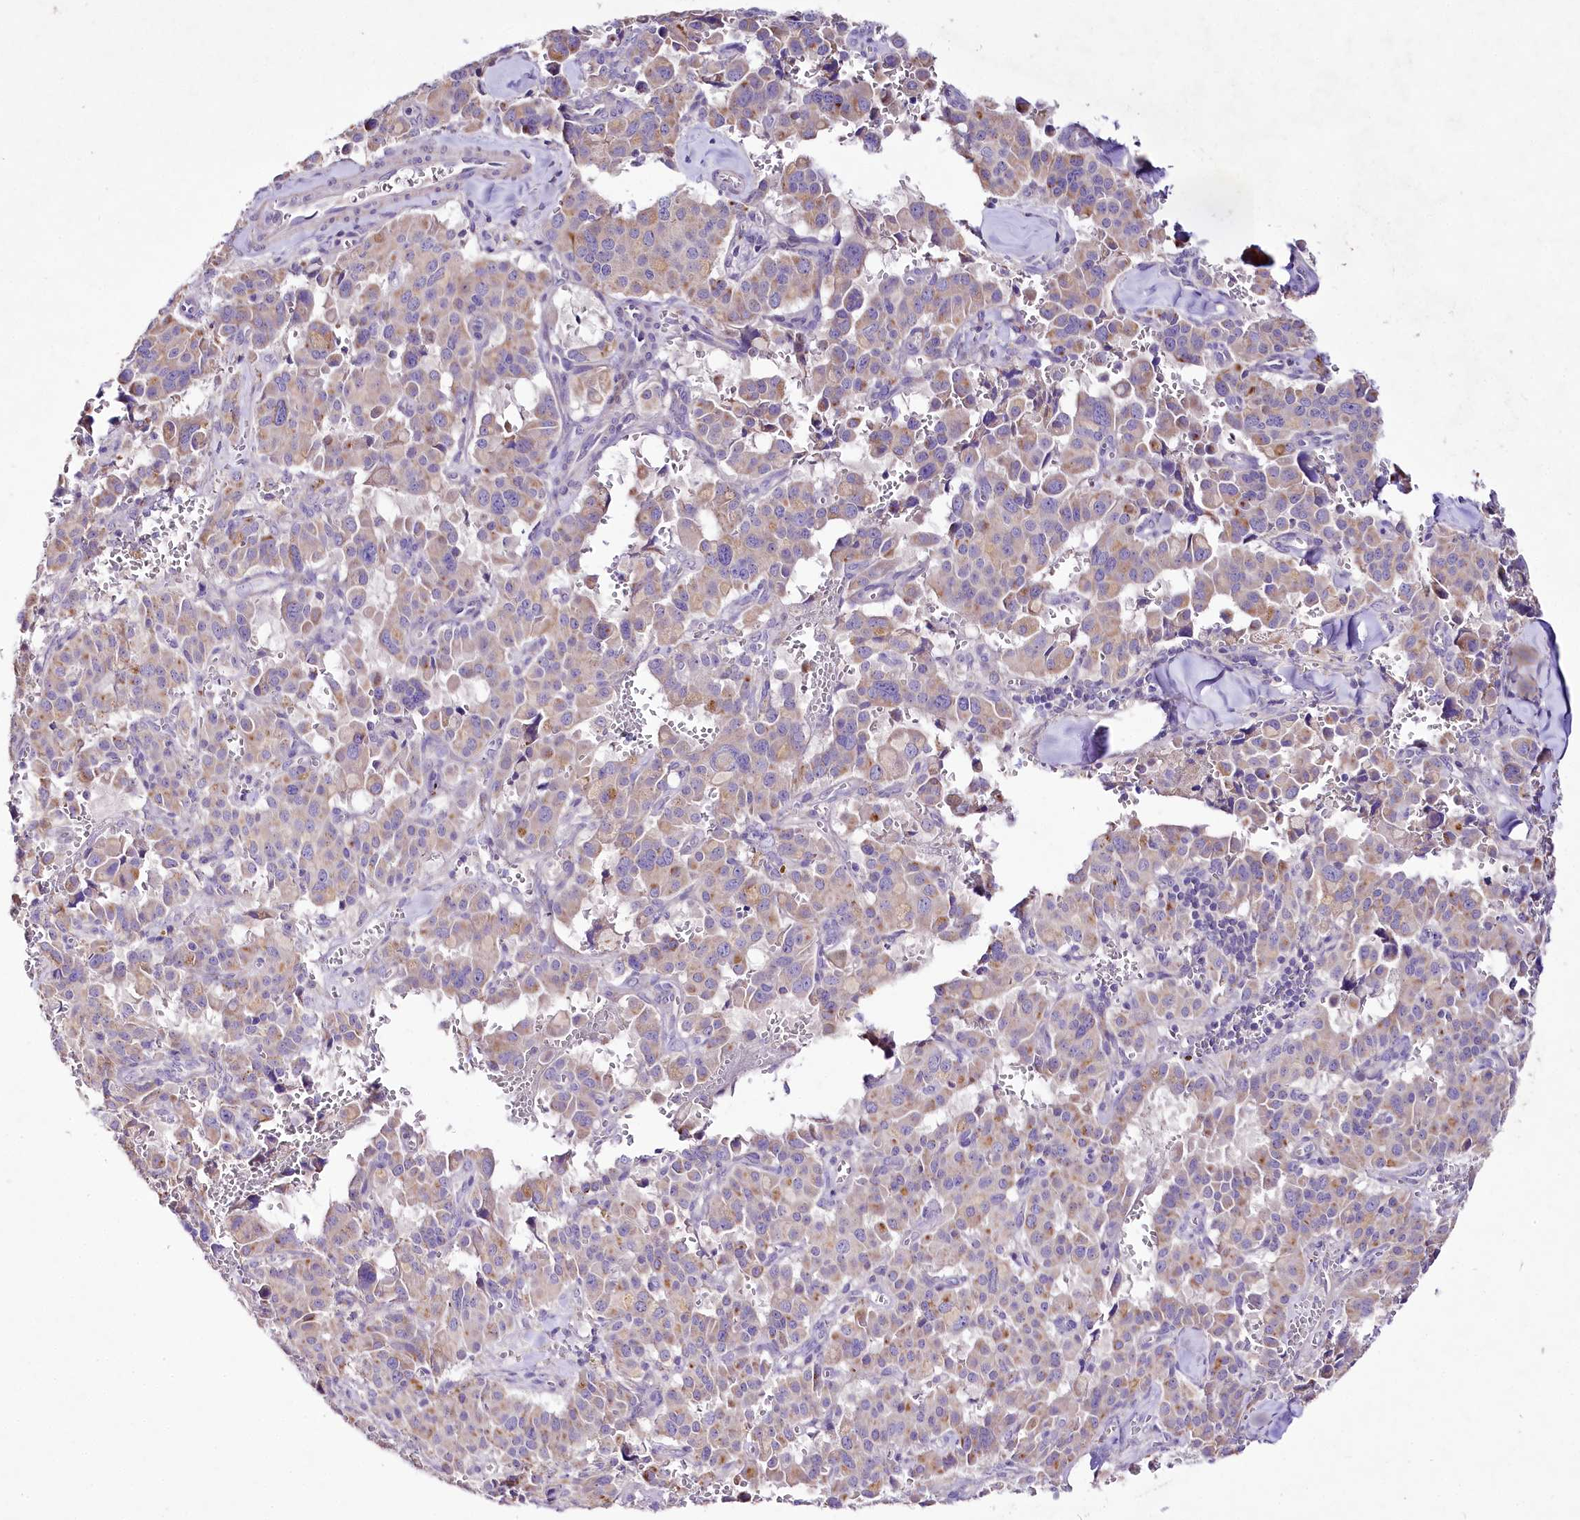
{"staining": {"intensity": "moderate", "quantity": "<25%", "location": "cytoplasmic/membranous"}, "tissue": "pancreatic cancer", "cell_type": "Tumor cells", "image_type": "cancer", "snomed": [{"axis": "morphology", "description": "Adenocarcinoma, NOS"}, {"axis": "topography", "description": "Pancreas"}], "caption": "This is an image of IHC staining of pancreatic adenocarcinoma, which shows moderate staining in the cytoplasmic/membranous of tumor cells.", "gene": "LRRC14B", "patient": {"sex": "male", "age": 65}}